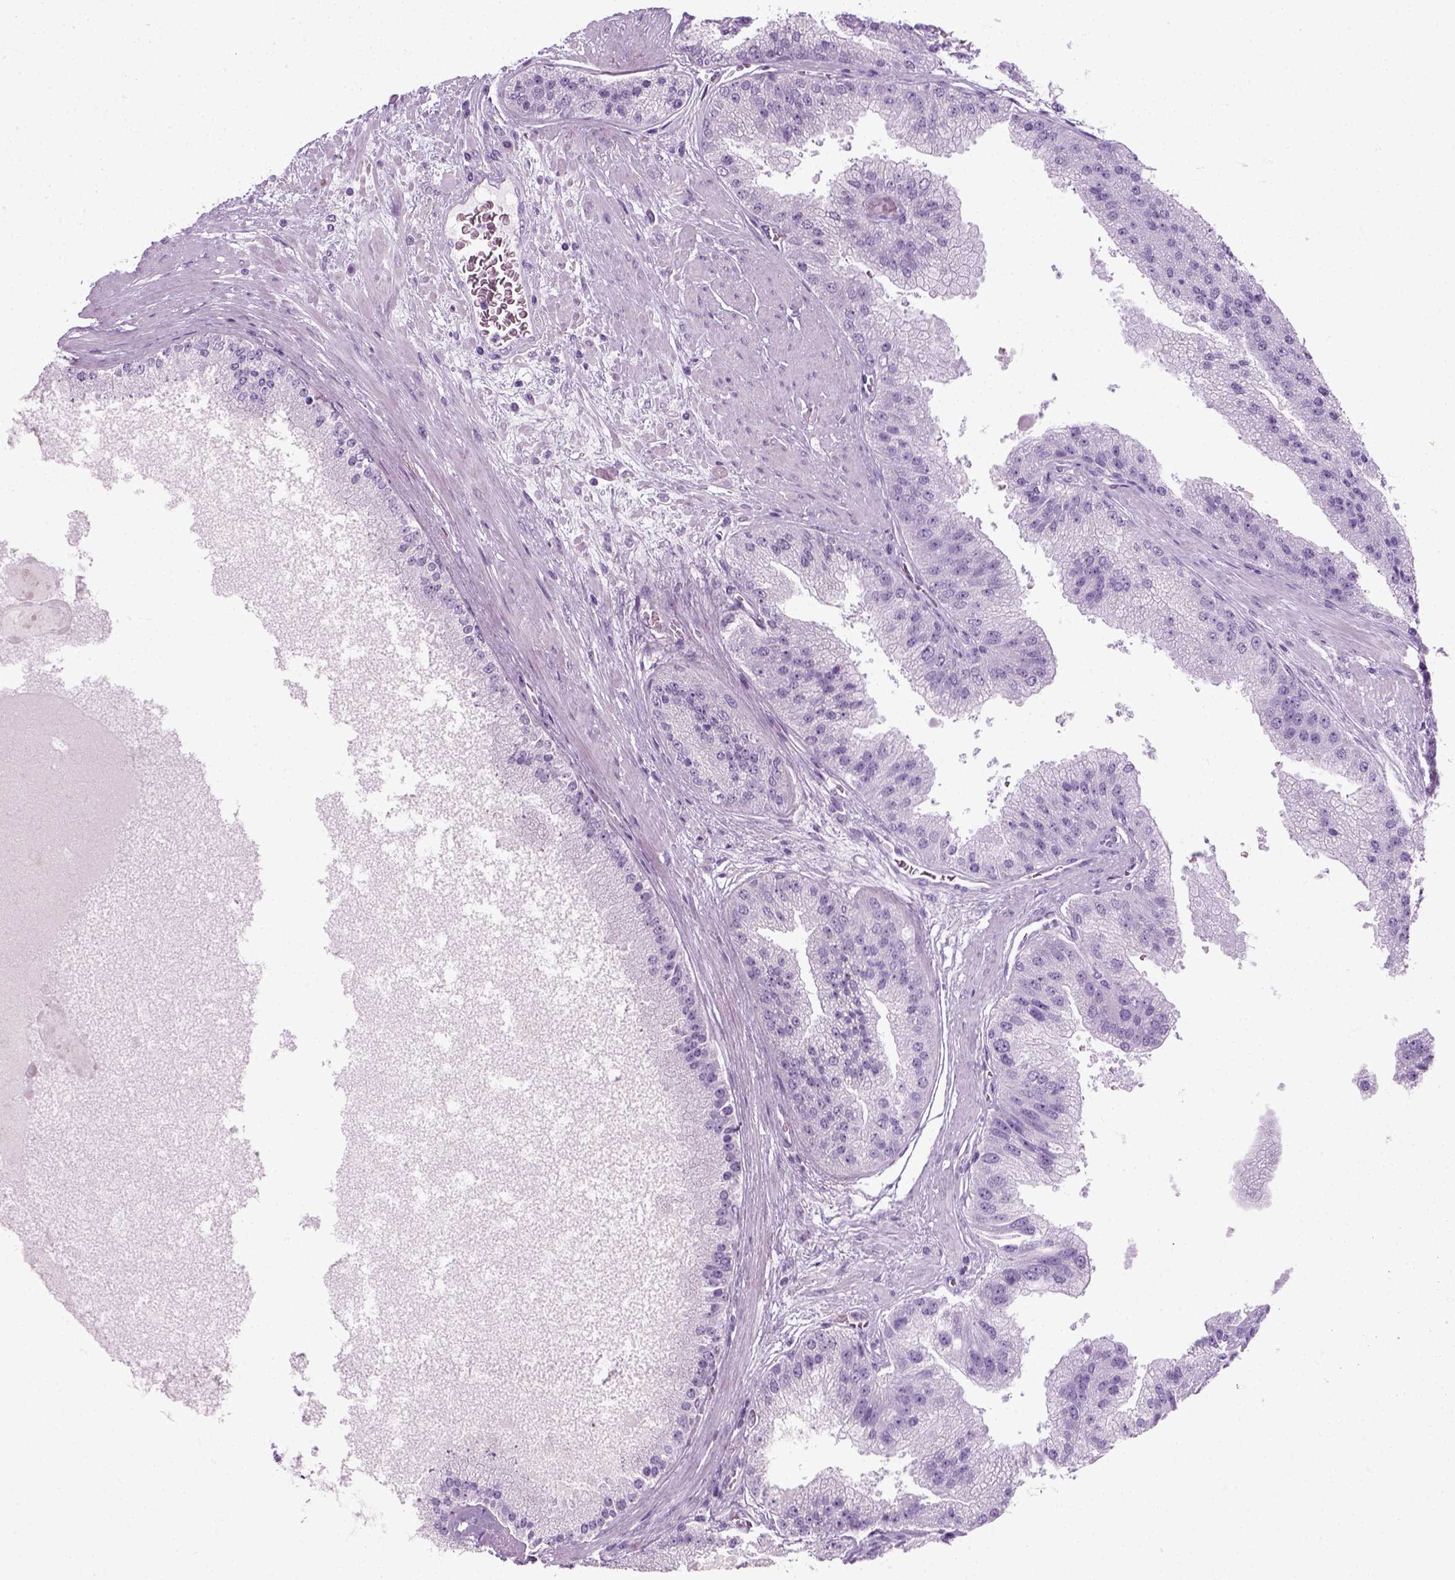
{"staining": {"intensity": "negative", "quantity": "none", "location": "none"}, "tissue": "prostate cancer", "cell_type": "Tumor cells", "image_type": "cancer", "snomed": [{"axis": "morphology", "description": "Adenocarcinoma, High grade"}, {"axis": "topography", "description": "Prostate"}], "caption": "Immunohistochemical staining of prostate cancer displays no significant staining in tumor cells.", "gene": "SLC12A5", "patient": {"sex": "male", "age": 67}}